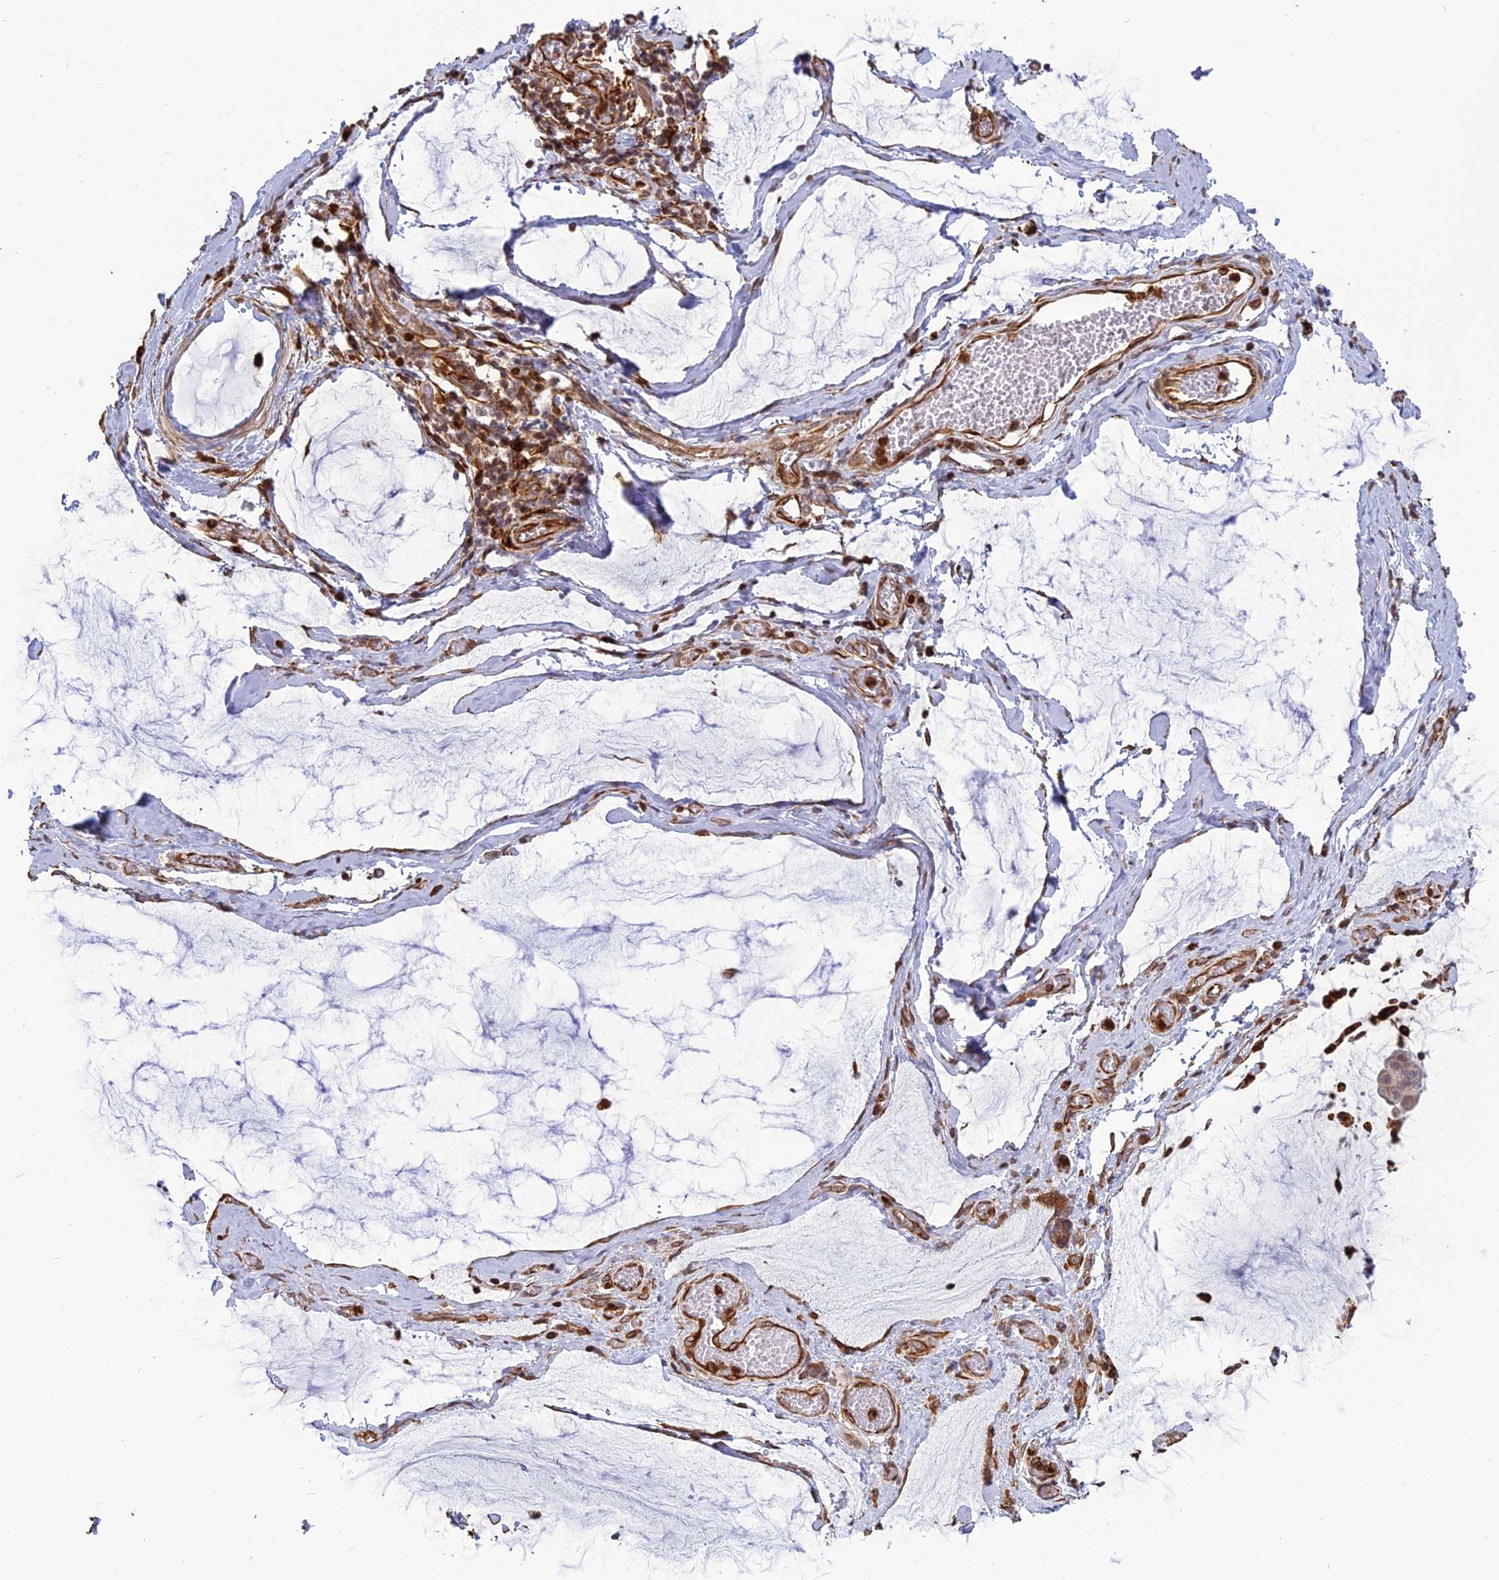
{"staining": {"intensity": "negative", "quantity": "none", "location": "none"}, "tissue": "ovarian cancer", "cell_type": "Tumor cells", "image_type": "cancer", "snomed": [{"axis": "morphology", "description": "Cystadenocarcinoma, mucinous, NOS"}, {"axis": "topography", "description": "Ovary"}], "caption": "An image of mucinous cystadenocarcinoma (ovarian) stained for a protein exhibits no brown staining in tumor cells.", "gene": "APOBR", "patient": {"sex": "female", "age": 73}}